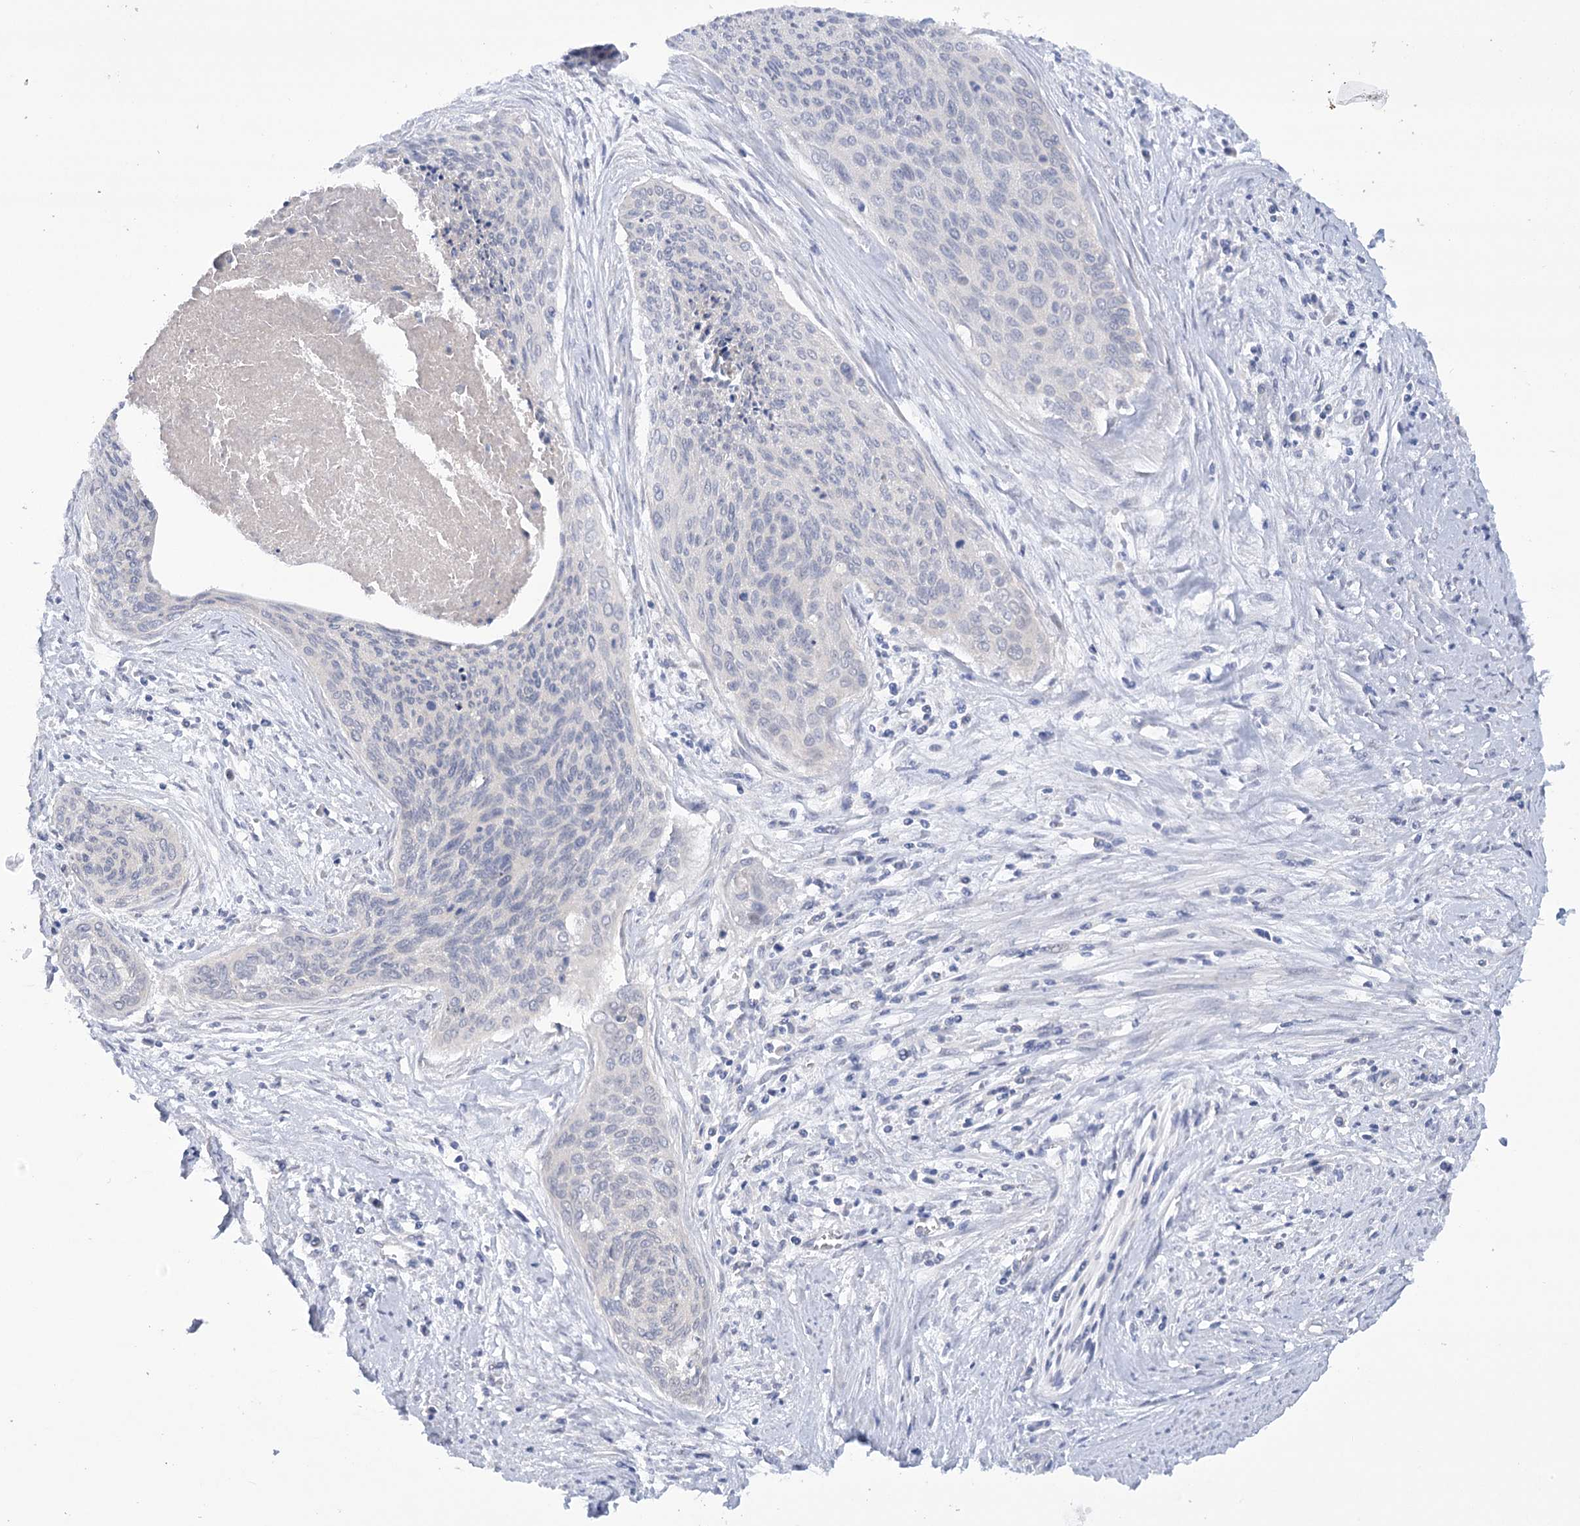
{"staining": {"intensity": "negative", "quantity": "none", "location": "none"}, "tissue": "cervical cancer", "cell_type": "Tumor cells", "image_type": "cancer", "snomed": [{"axis": "morphology", "description": "Squamous cell carcinoma, NOS"}, {"axis": "topography", "description": "Cervix"}], "caption": "A photomicrograph of human cervical squamous cell carcinoma is negative for staining in tumor cells.", "gene": "DCUN1D1", "patient": {"sex": "female", "age": 55}}